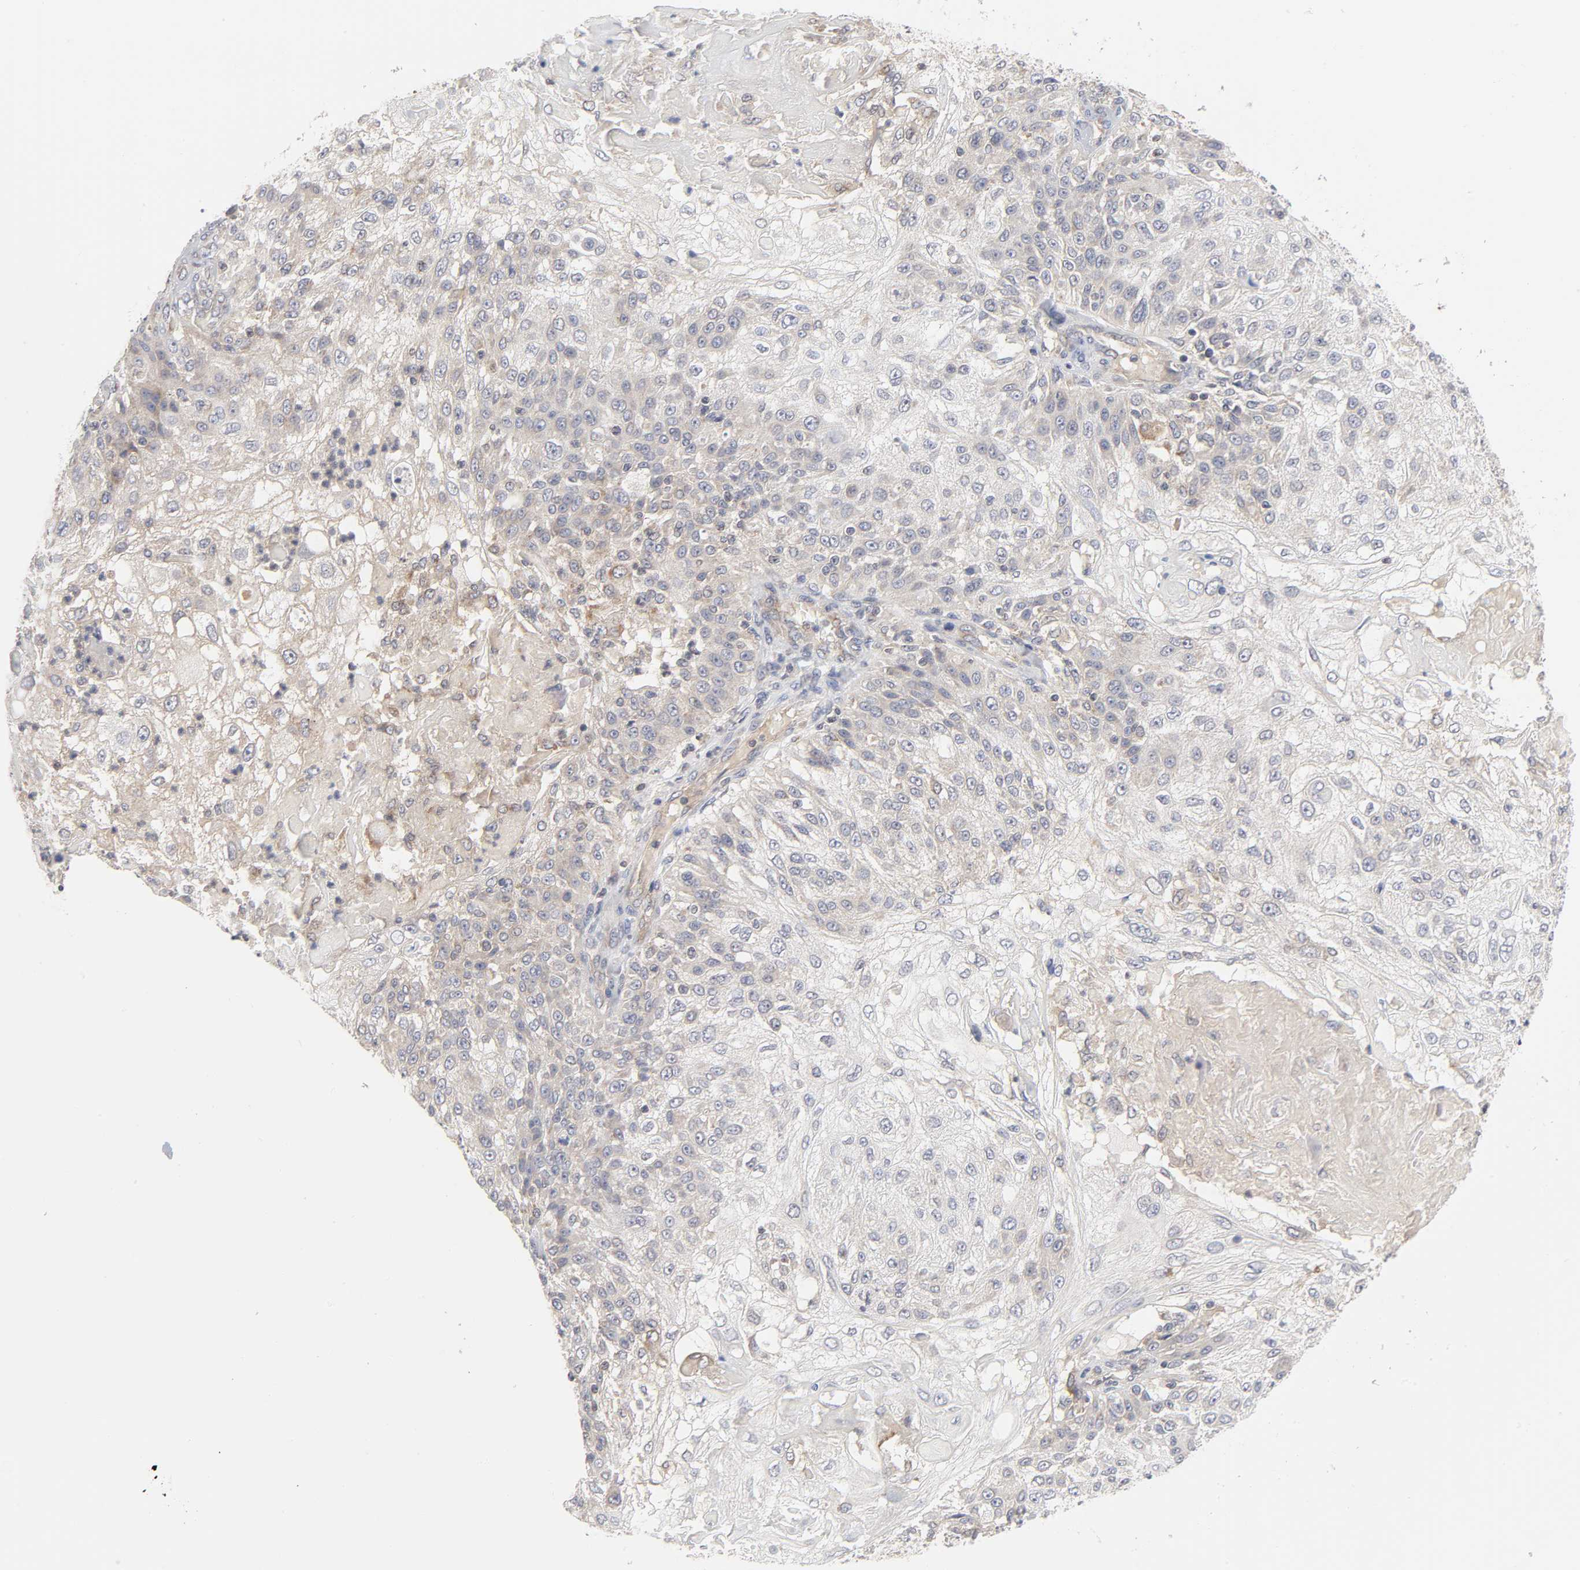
{"staining": {"intensity": "weak", "quantity": "25%-75%", "location": "cytoplasmic/membranous"}, "tissue": "skin cancer", "cell_type": "Tumor cells", "image_type": "cancer", "snomed": [{"axis": "morphology", "description": "Normal tissue, NOS"}, {"axis": "morphology", "description": "Squamous cell carcinoma, NOS"}, {"axis": "topography", "description": "Skin"}], "caption": "A brown stain highlights weak cytoplasmic/membranous positivity of a protein in human skin cancer tumor cells.", "gene": "IL4R", "patient": {"sex": "female", "age": 83}}